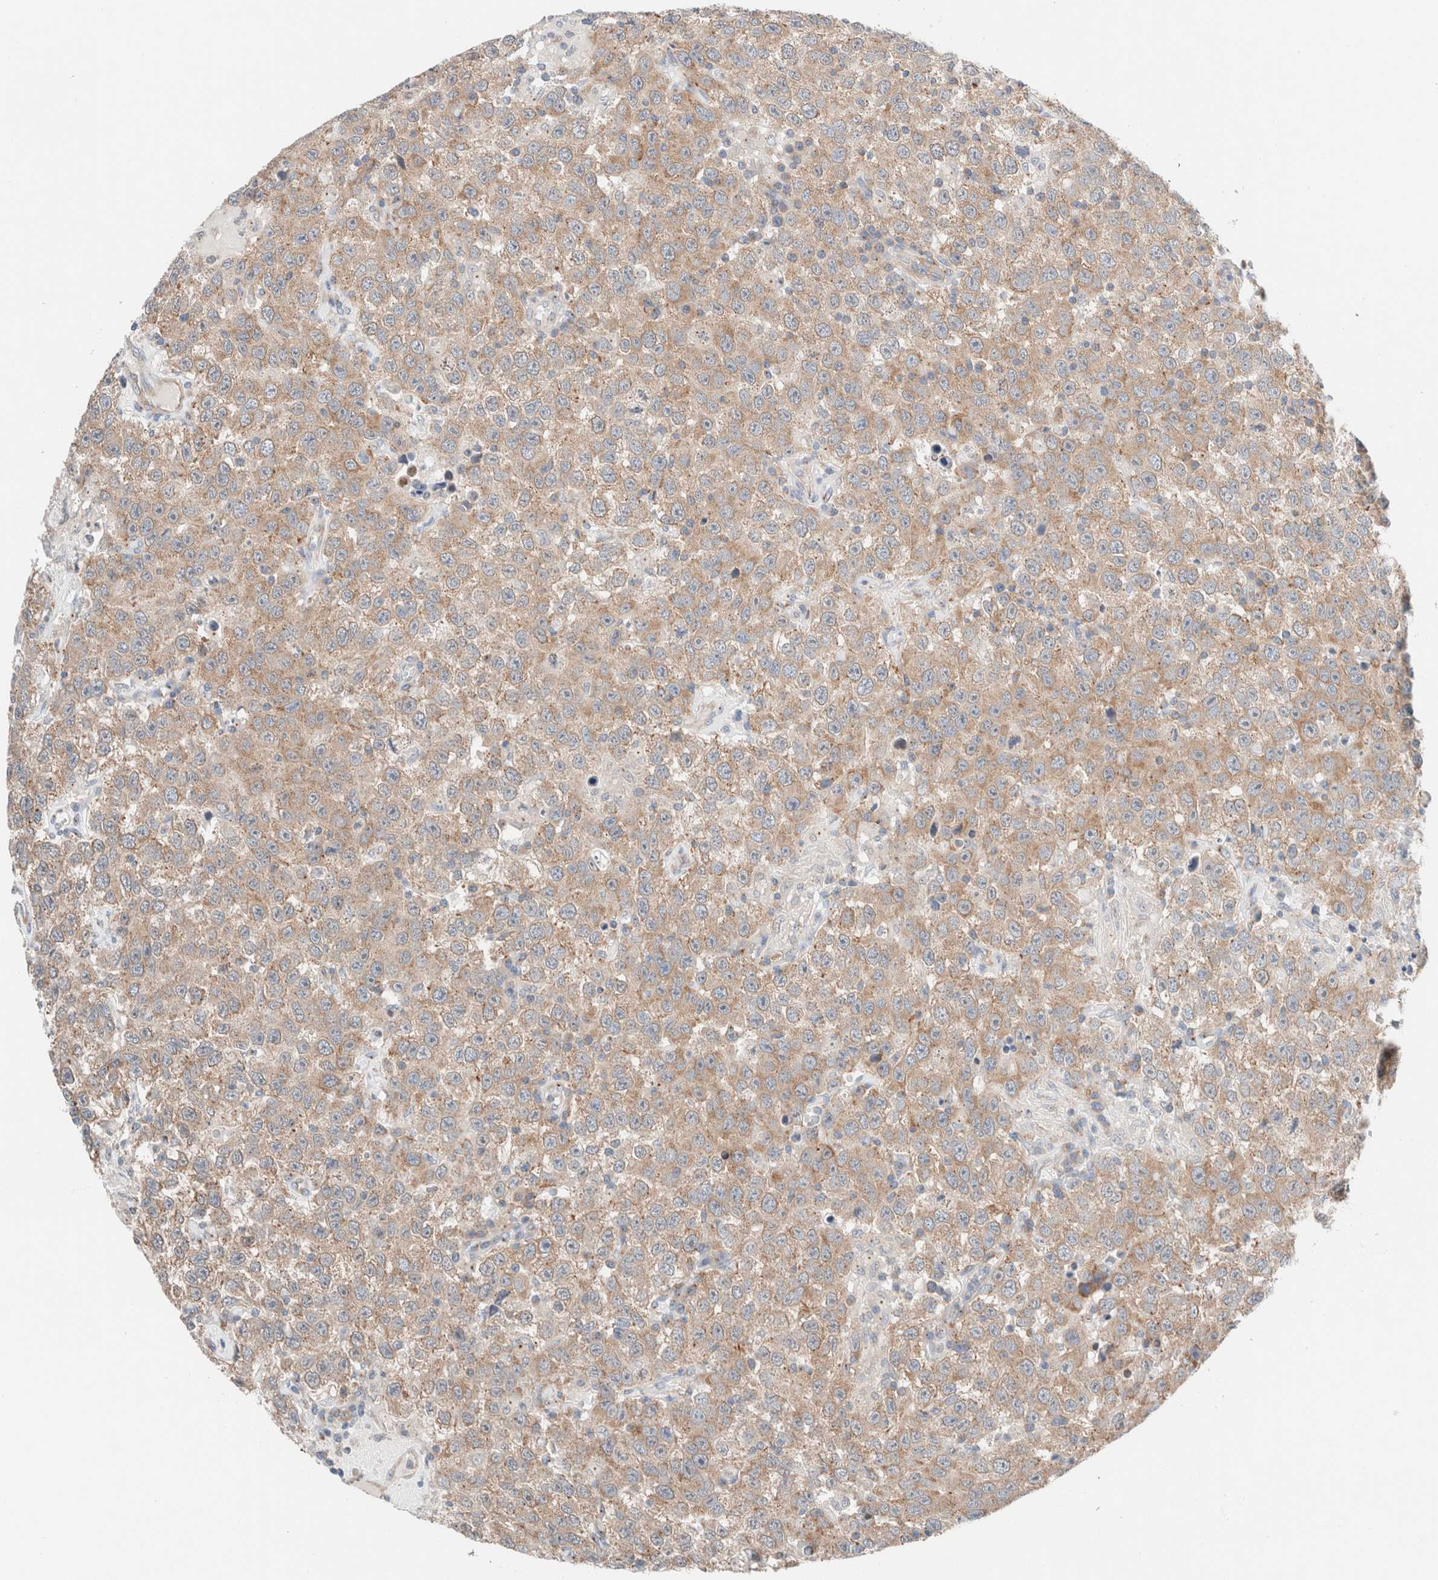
{"staining": {"intensity": "moderate", "quantity": ">75%", "location": "cytoplasmic/membranous"}, "tissue": "testis cancer", "cell_type": "Tumor cells", "image_type": "cancer", "snomed": [{"axis": "morphology", "description": "Seminoma, NOS"}, {"axis": "topography", "description": "Testis"}], "caption": "DAB immunohistochemical staining of human testis cancer displays moderate cytoplasmic/membranous protein positivity in about >75% of tumor cells. The staining is performed using DAB (3,3'-diaminobenzidine) brown chromogen to label protein expression. The nuclei are counter-stained blue using hematoxylin.", "gene": "CASC3", "patient": {"sex": "male", "age": 41}}